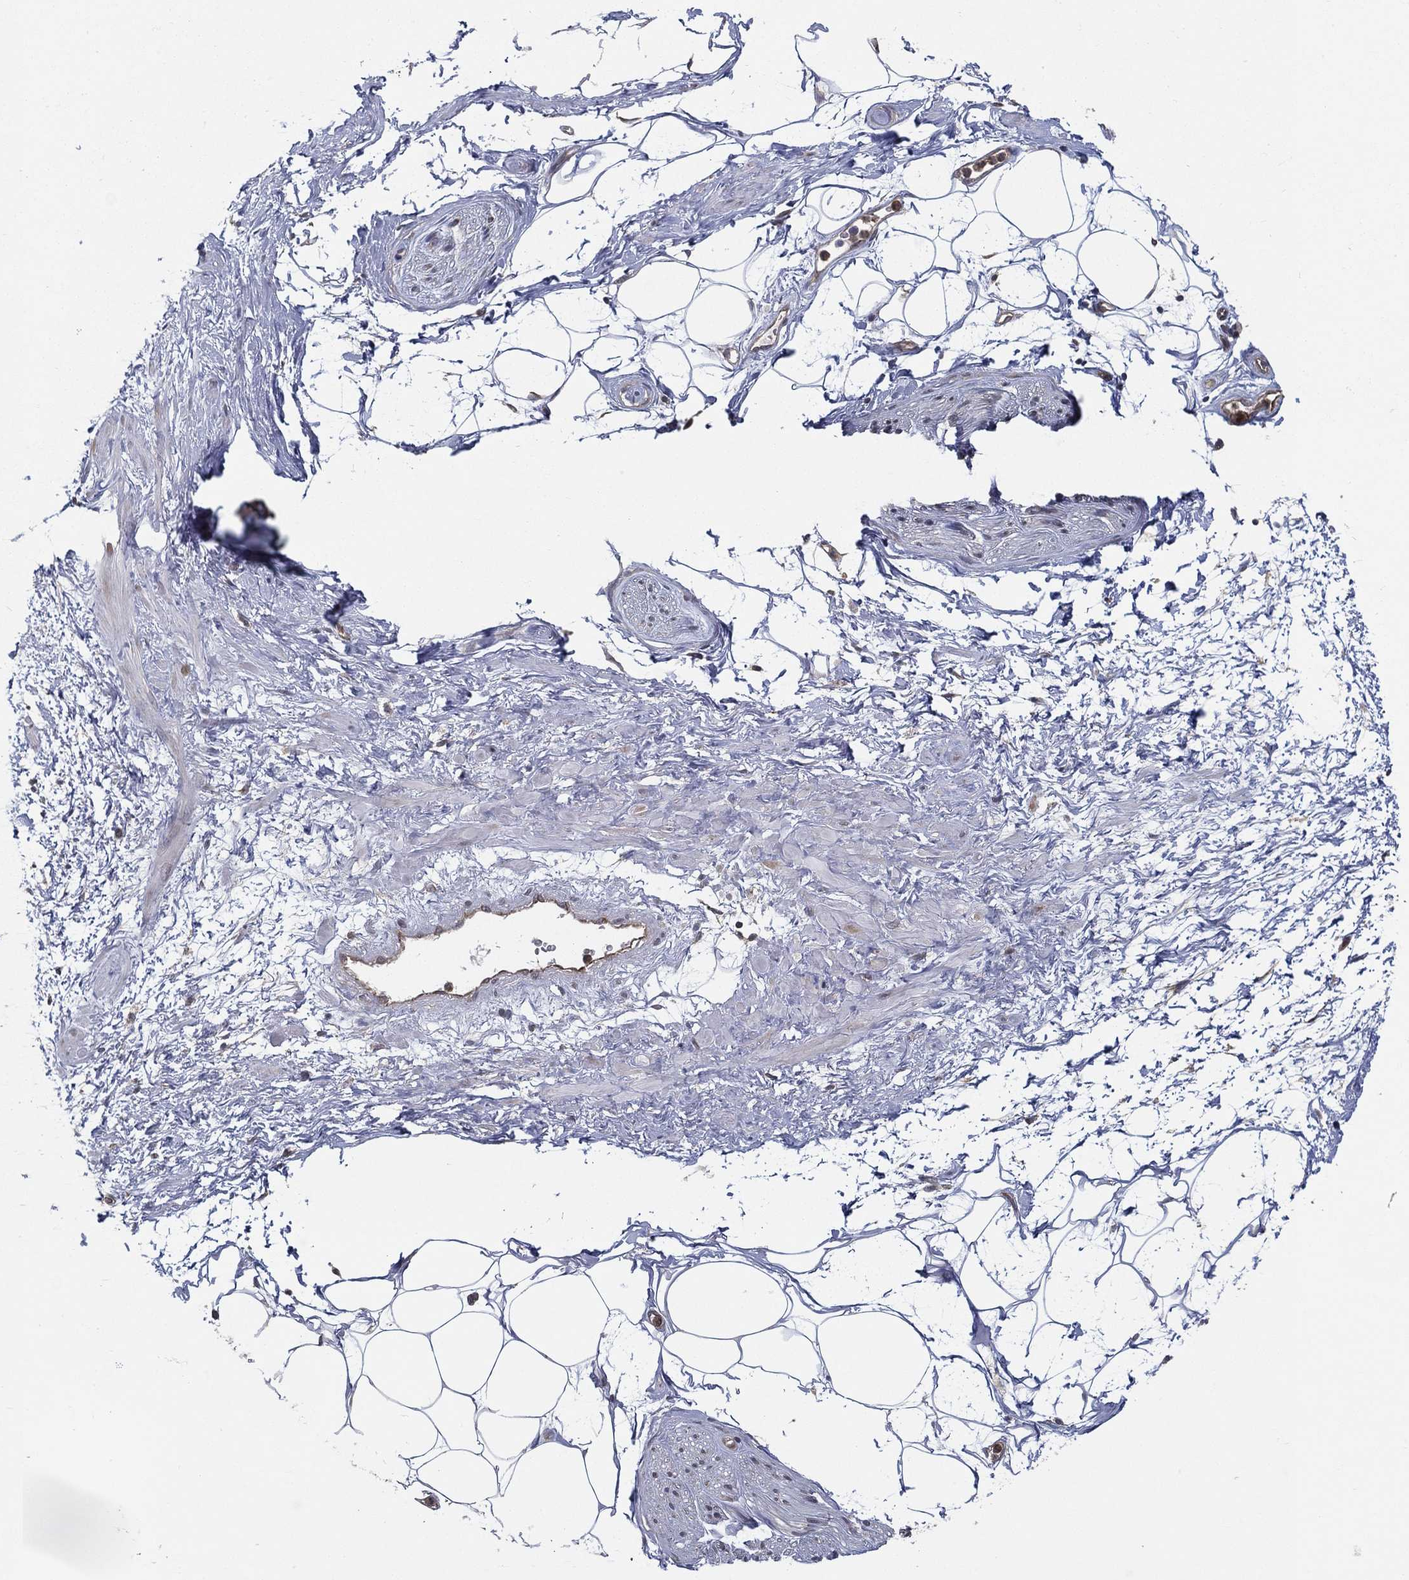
{"staining": {"intensity": "negative", "quantity": "none", "location": "none"}, "tissue": "adipose tissue", "cell_type": "Adipocytes", "image_type": "normal", "snomed": [{"axis": "morphology", "description": "Normal tissue, NOS"}, {"axis": "topography", "description": "Prostate"}, {"axis": "topography", "description": "Peripheral nerve tissue"}], "caption": "Human adipose tissue stained for a protein using IHC demonstrates no positivity in adipocytes.", "gene": "UACA", "patient": {"sex": "male", "age": 57}}